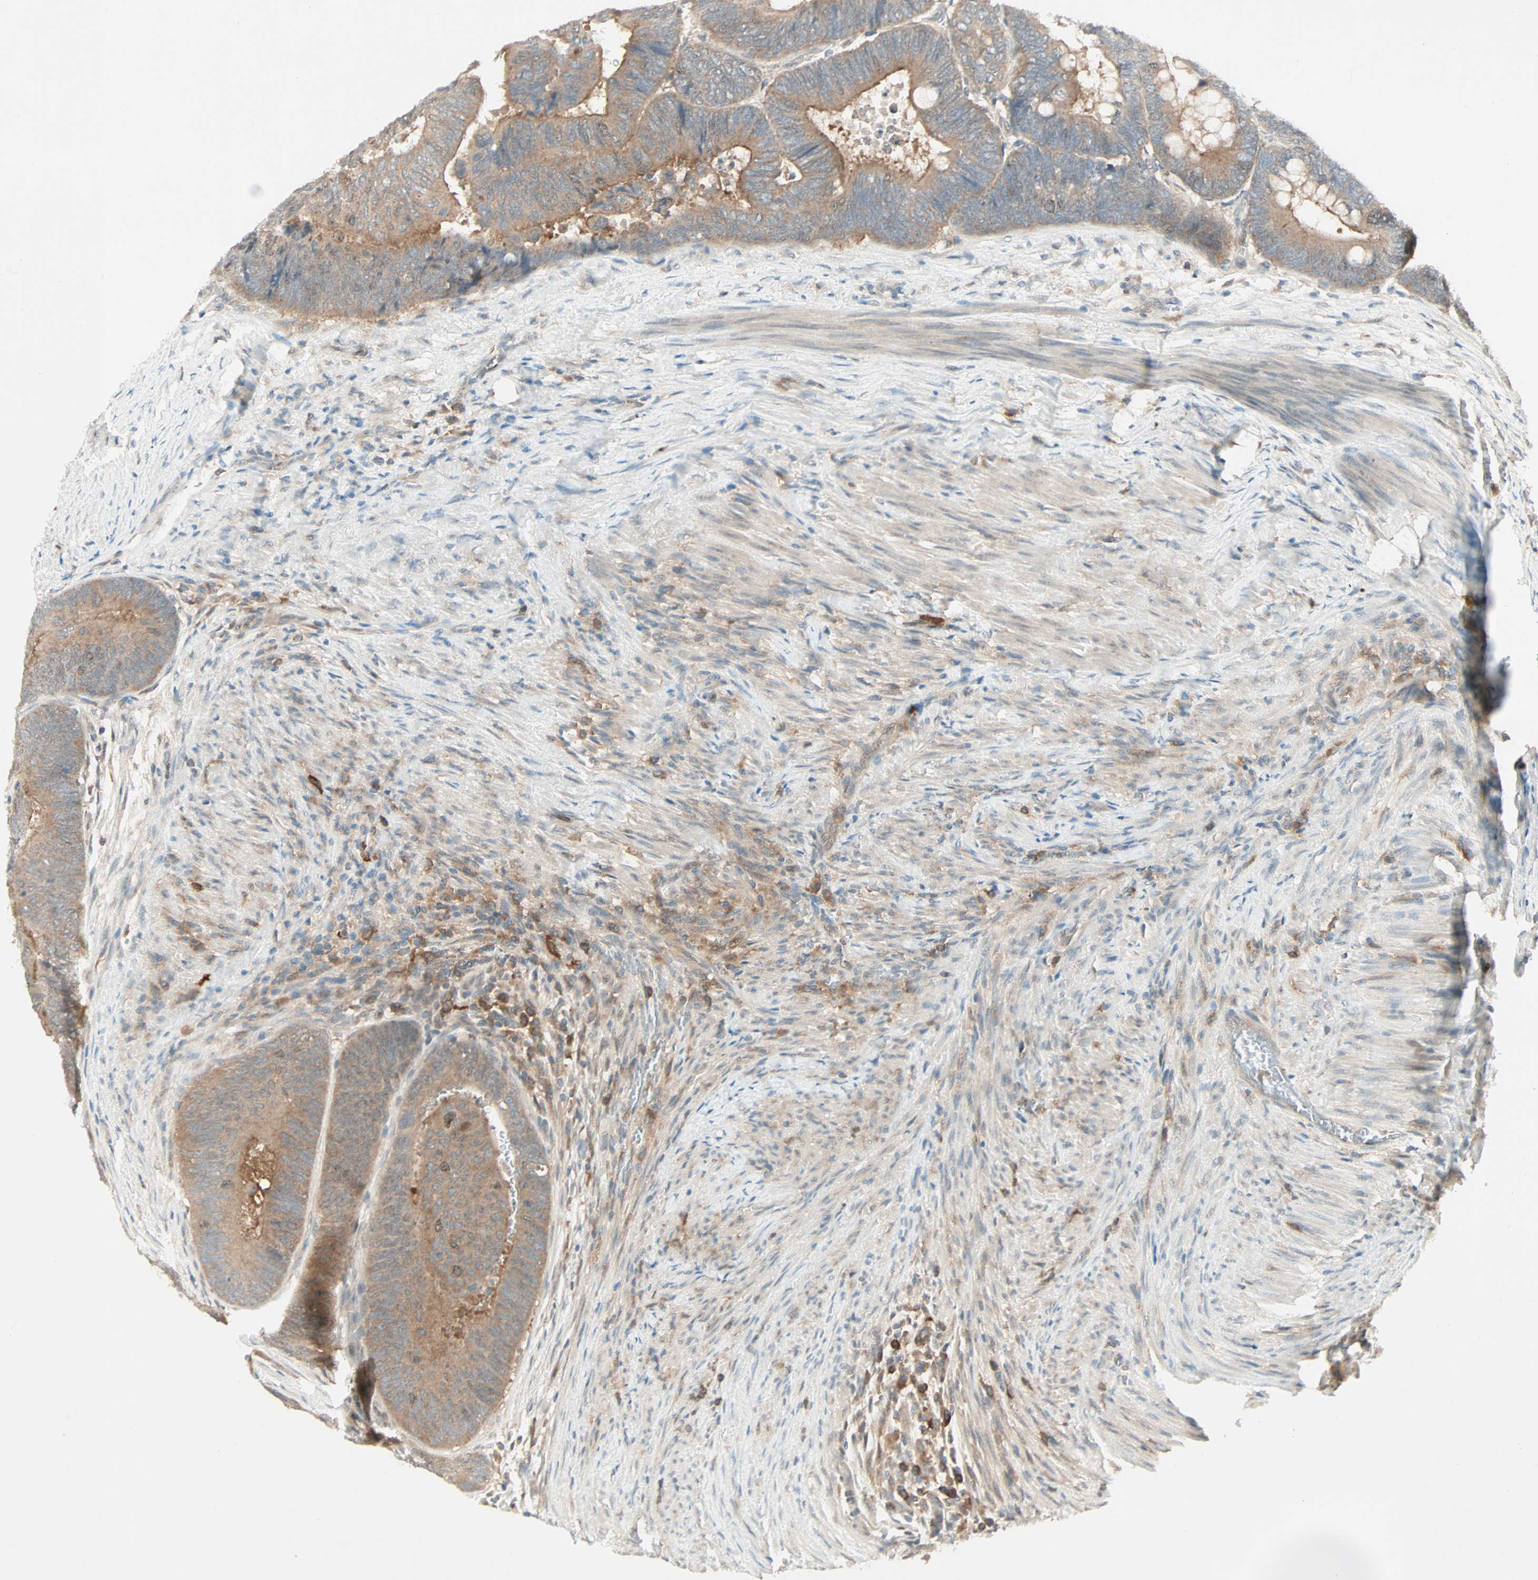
{"staining": {"intensity": "moderate", "quantity": ">75%", "location": "cytoplasmic/membranous"}, "tissue": "colorectal cancer", "cell_type": "Tumor cells", "image_type": "cancer", "snomed": [{"axis": "morphology", "description": "Normal tissue, NOS"}, {"axis": "morphology", "description": "Adenocarcinoma, NOS"}, {"axis": "topography", "description": "Rectum"}, {"axis": "topography", "description": "Peripheral nerve tissue"}], "caption": "Protein staining shows moderate cytoplasmic/membranous positivity in approximately >75% of tumor cells in colorectal cancer.", "gene": "SMIM8", "patient": {"sex": "male", "age": 92}}